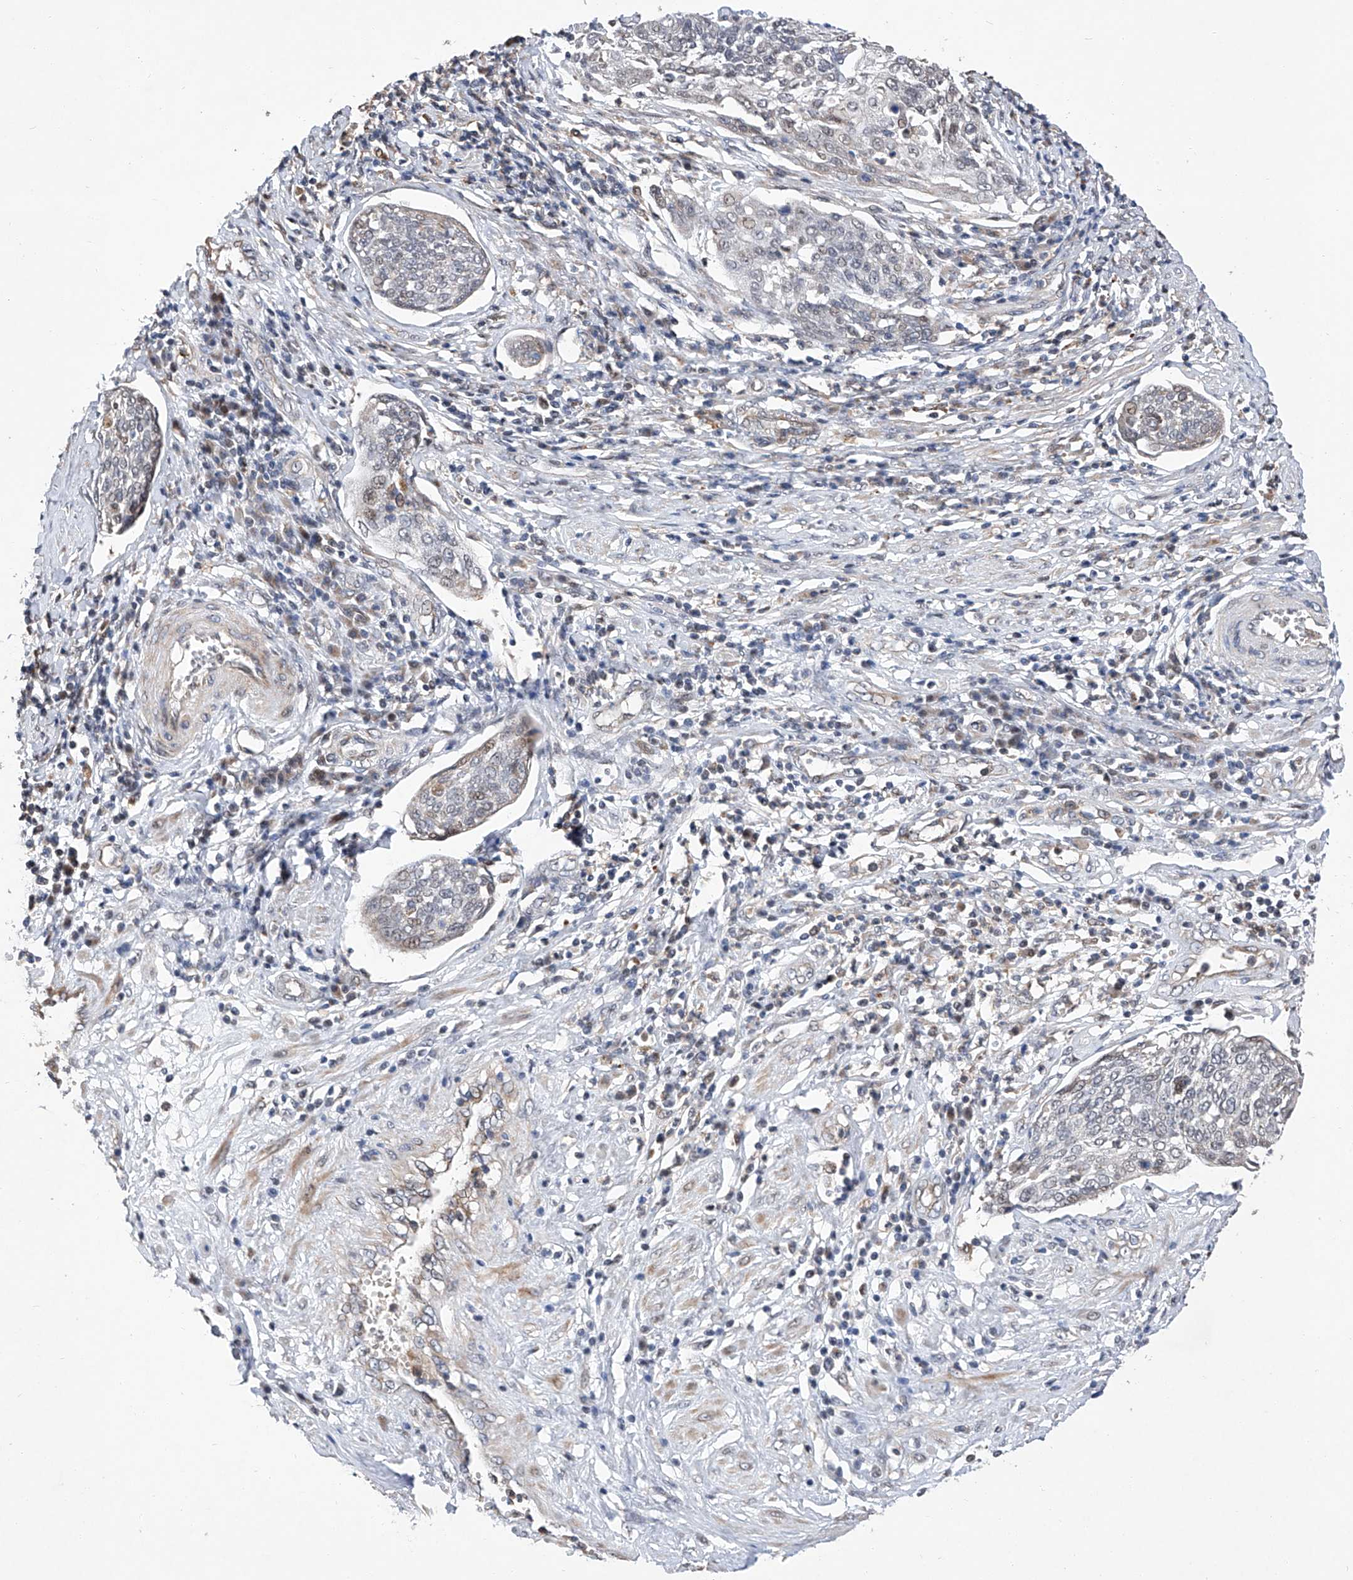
{"staining": {"intensity": "weak", "quantity": "<25%", "location": "nuclear"}, "tissue": "cervical cancer", "cell_type": "Tumor cells", "image_type": "cancer", "snomed": [{"axis": "morphology", "description": "Squamous cell carcinoma, NOS"}, {"axis": "topography", "description": "Cervix"}], "caption": "The photomicrograph demonstrates no significant expression in tumor cells of cervical squamous cell carcinoma.", "gene": "FARP2", "patient": {"sex": "female", "age": 34}}